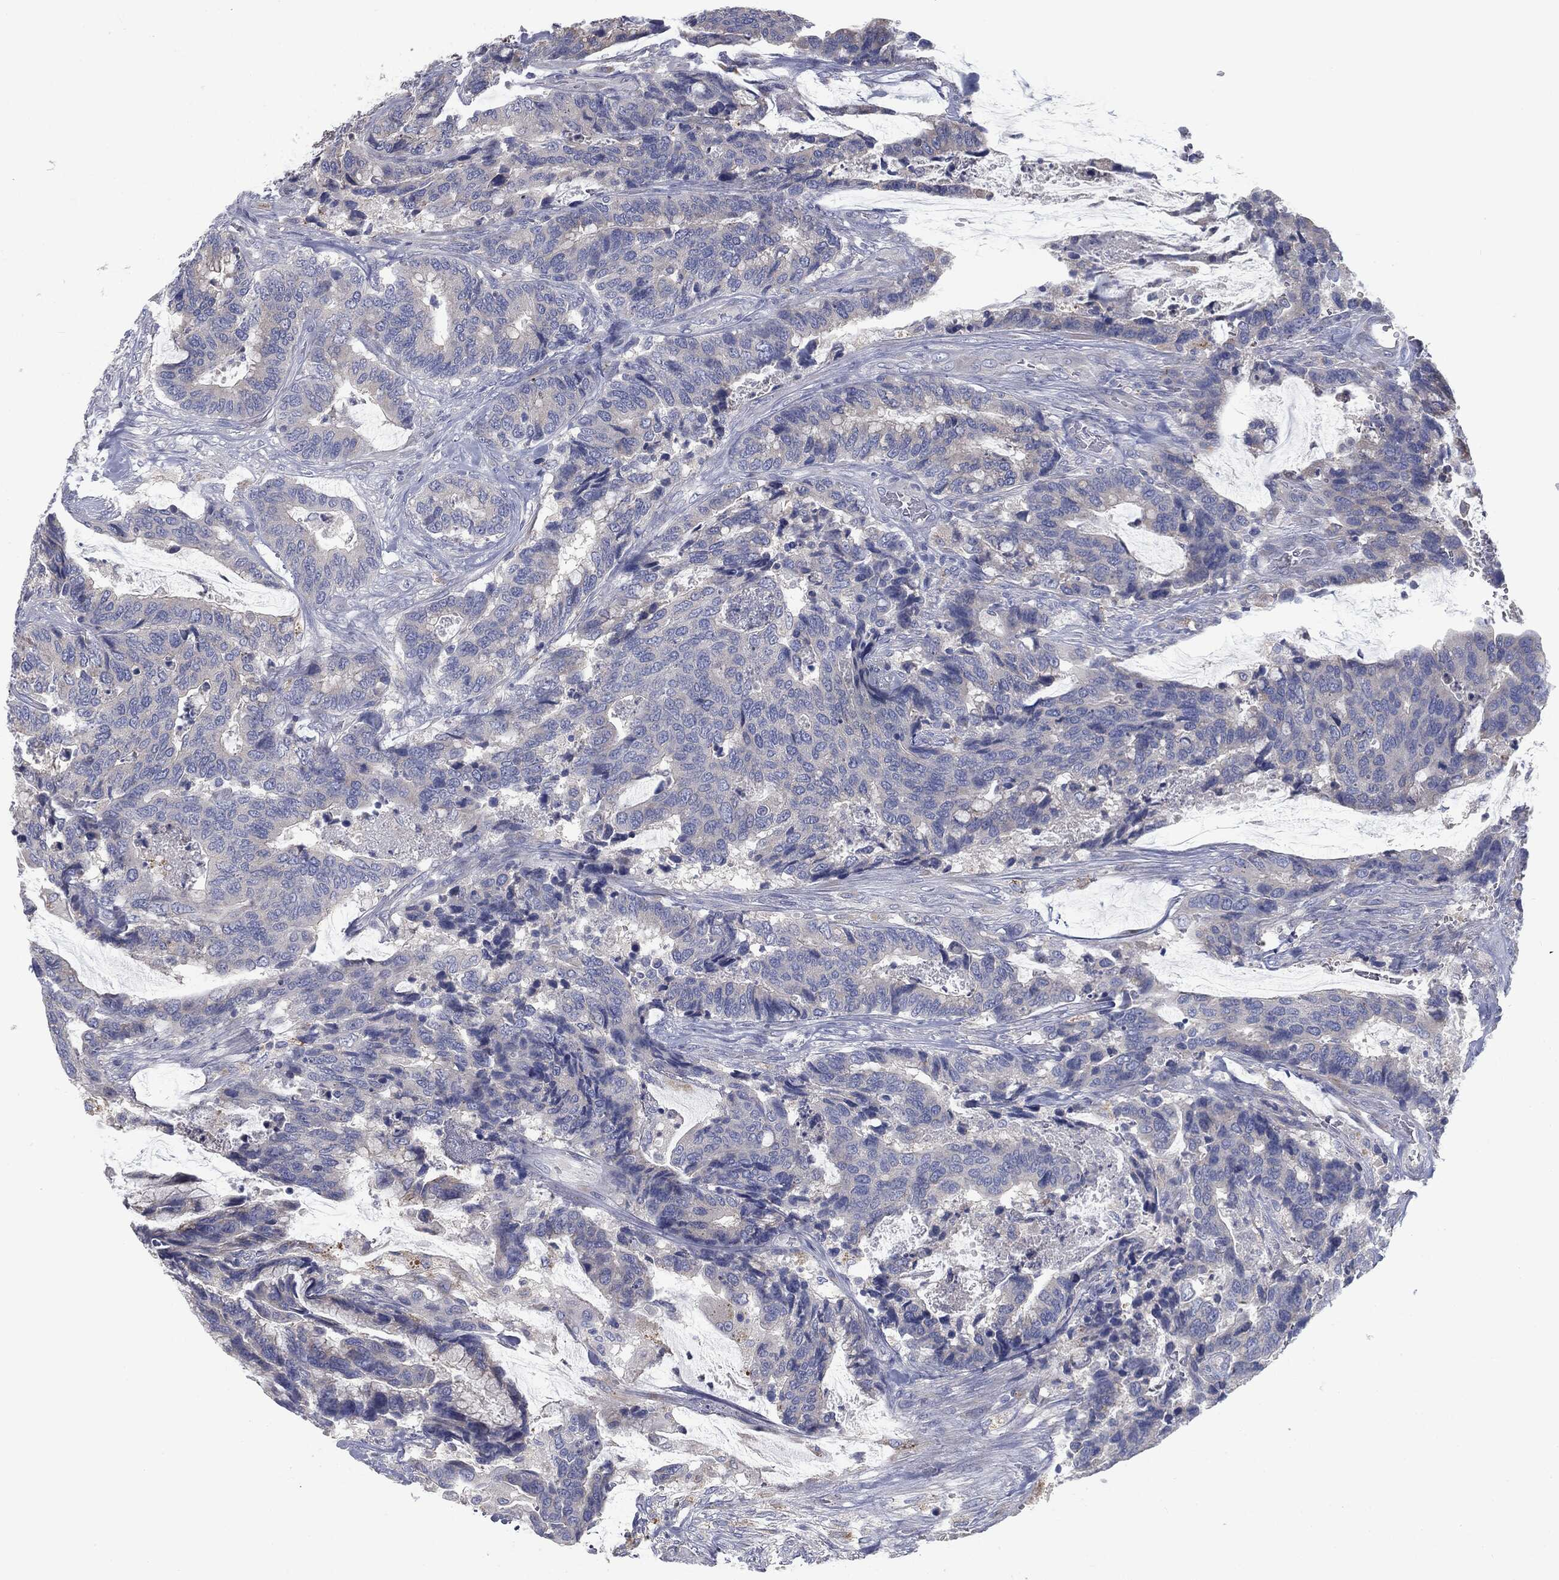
{"staining": {"intensity": "moderate", "quantity": "<25%", "location": "cytoplasmic/membranous"}, "tissue": "colorectal cancer", "cell_type": "Tumor cells", "image_type": "cancer", "snomed": [{"axis": "morphology", "description": "Adenocarcinoma, NOS"}, {"axis": "topography", "description": "Rectum"}], "caption": "About <25% of tumor cells in colorectal cancer display moderate cytoplasmic/membranous protein staining as visualized by brown immunohistochemical staining.", "gene": "CAV3", "patient": {"sex": "female", "age": 59}}